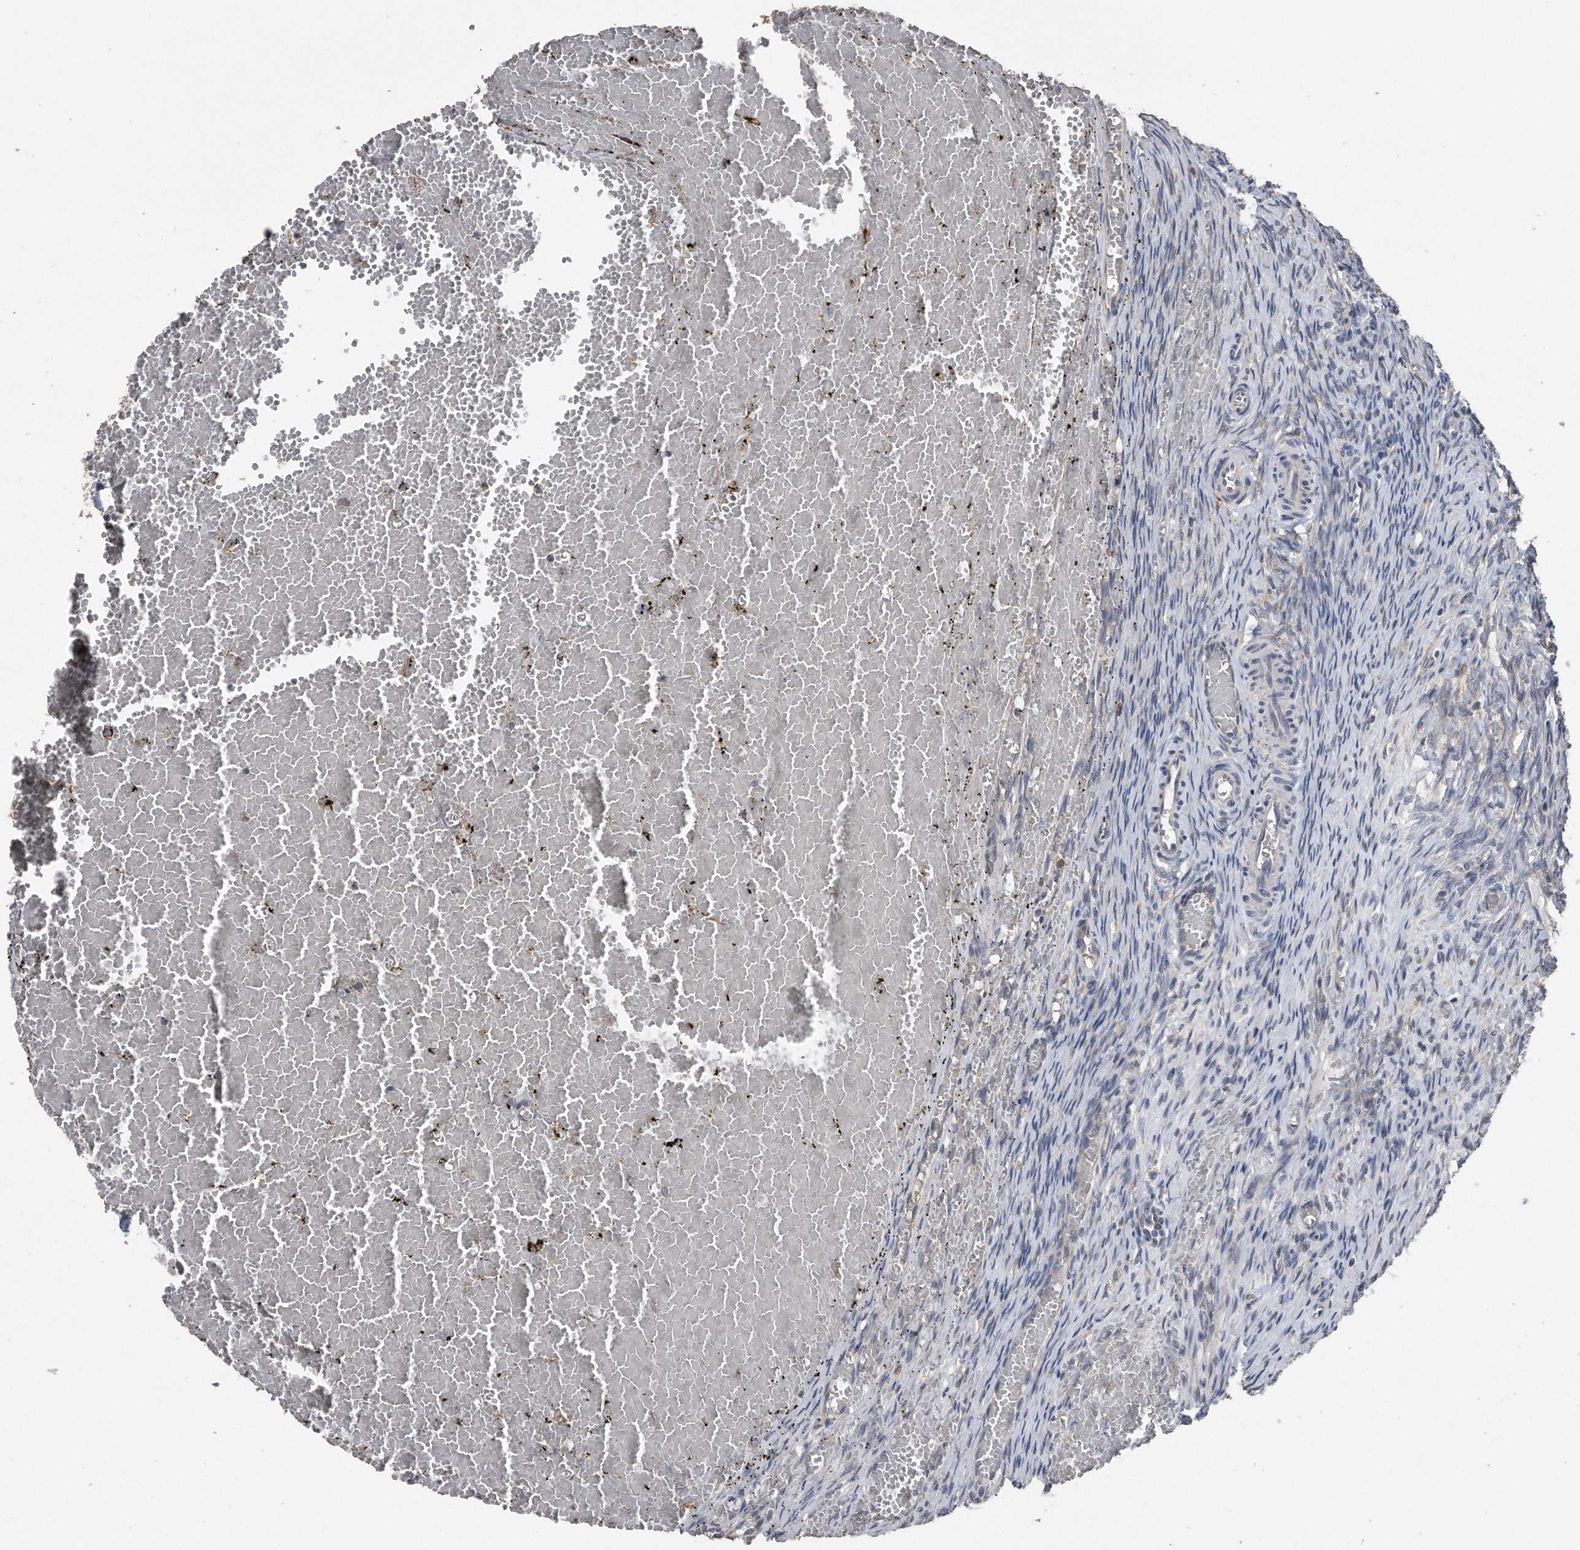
{"staining": {"intensity": "moderate", "quantity": ">75%", "location": "cytoplasmic/membranous"}, "tissue": "ovary", "cell_type": "Follicle cells", "image_type": "normal", "snomed": [{"axis": "morphology", "description": "Adenocarcinoma, NOS"}, {"axis": "topography", "description": "Endometrium"}], "caption": "Unremarkable ovary reveals moderate cytoplasmic/membranous positivity in about >75% of follicle cells (Brightfield microscopy of DAB IHC at high magnification)..", "gene": "PCLO", "patient": {"sex": "female", "age": 32}}